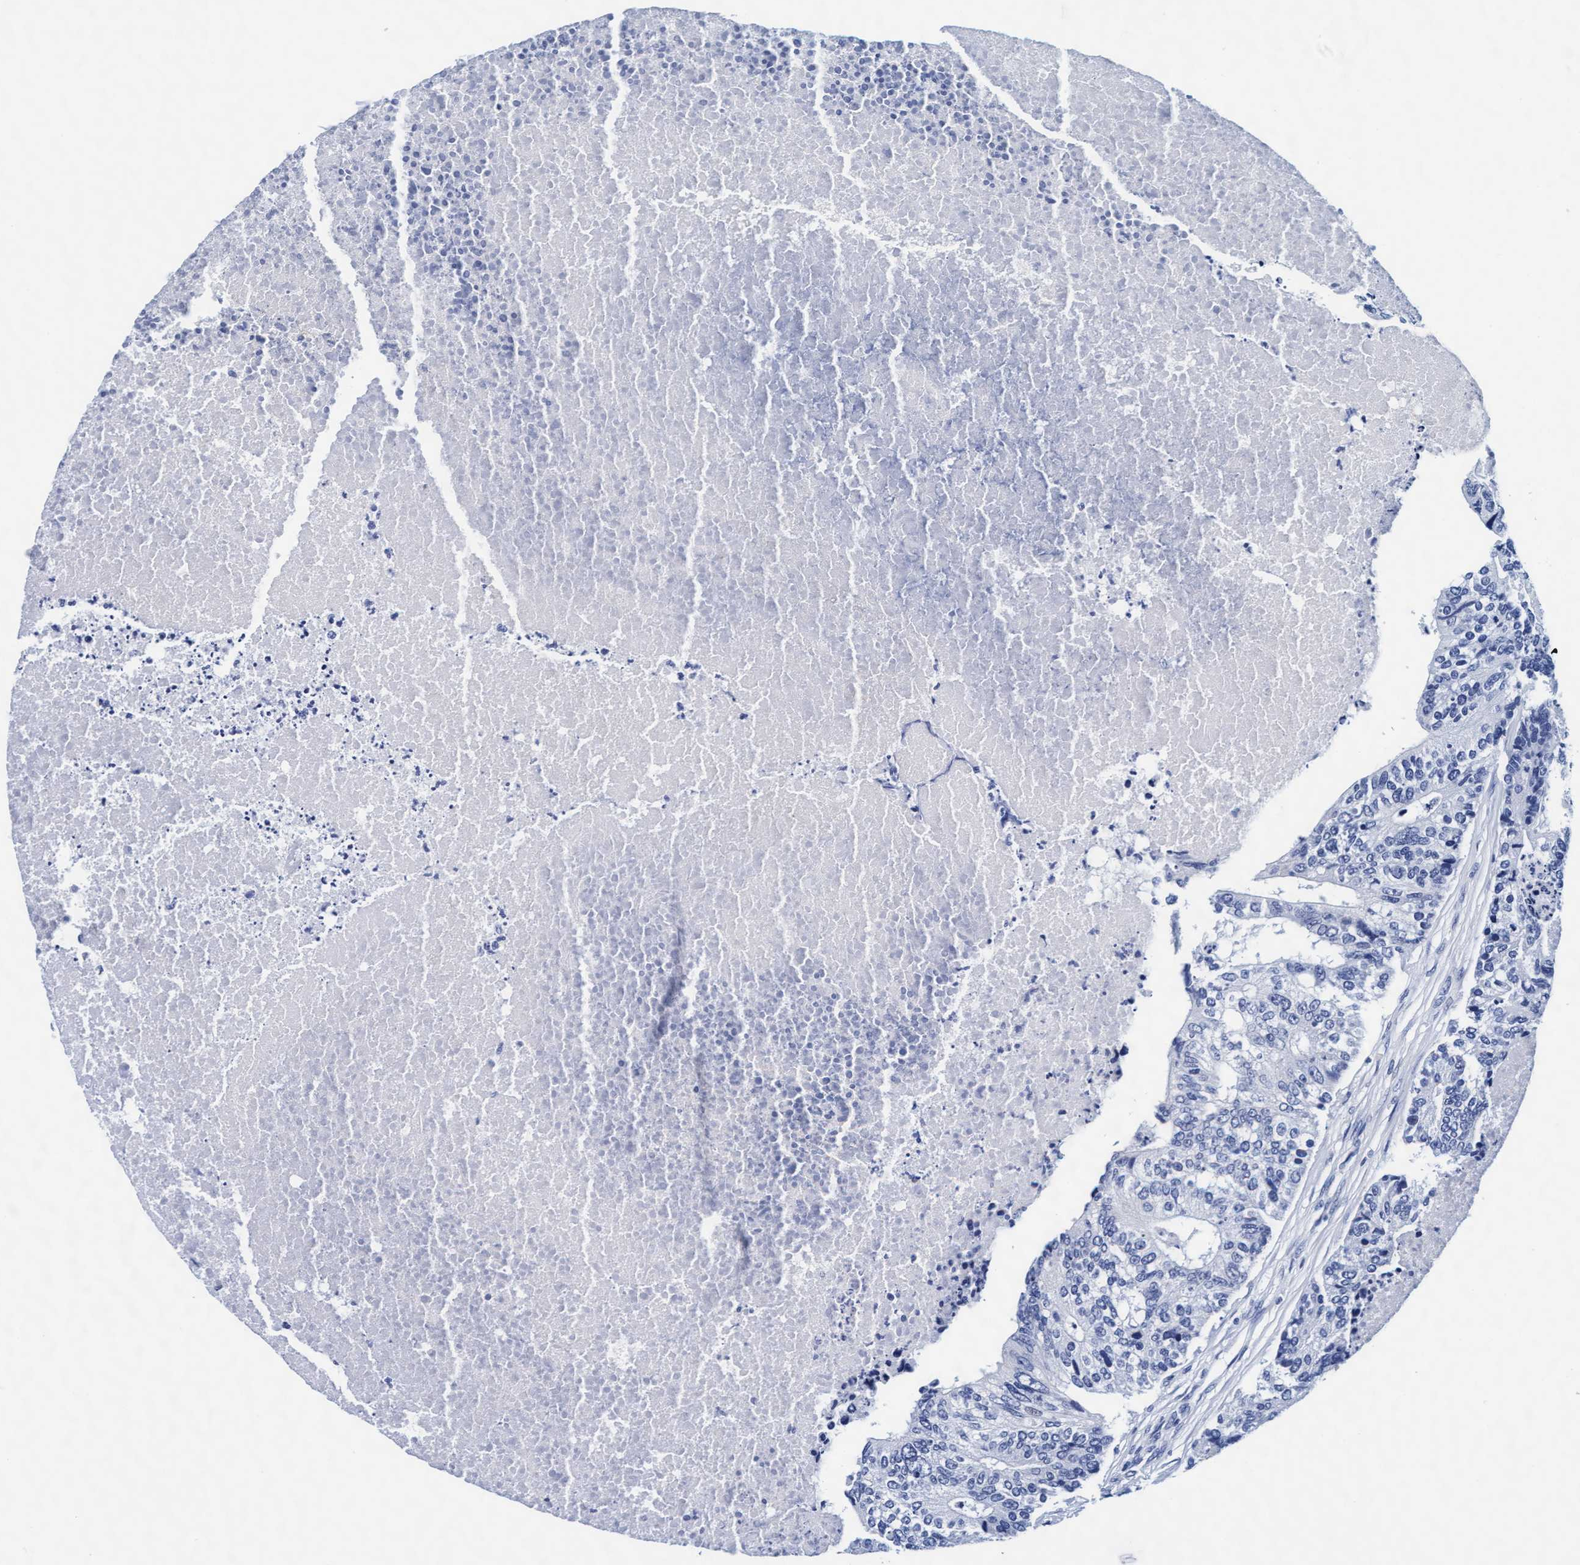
{"staining": {"intensity": "negative", "quantity": "none", "location": "none"}, "tissue": "colorectal cancer", "cell_type": "Tumor cells", "image_type": "cancer", "snomed": [{"axis": "morphology", "description": "Adenocarcinoma, NOS"}, {"axis": "topography", "description": "Colon"}], "caption": "An IHC histopathology image of colorectal cancer is shown. There is no staining in tumor cells of colorectal cancer.", "gene": "ARSG", "patient": {"sex": "female", "age": 67}}